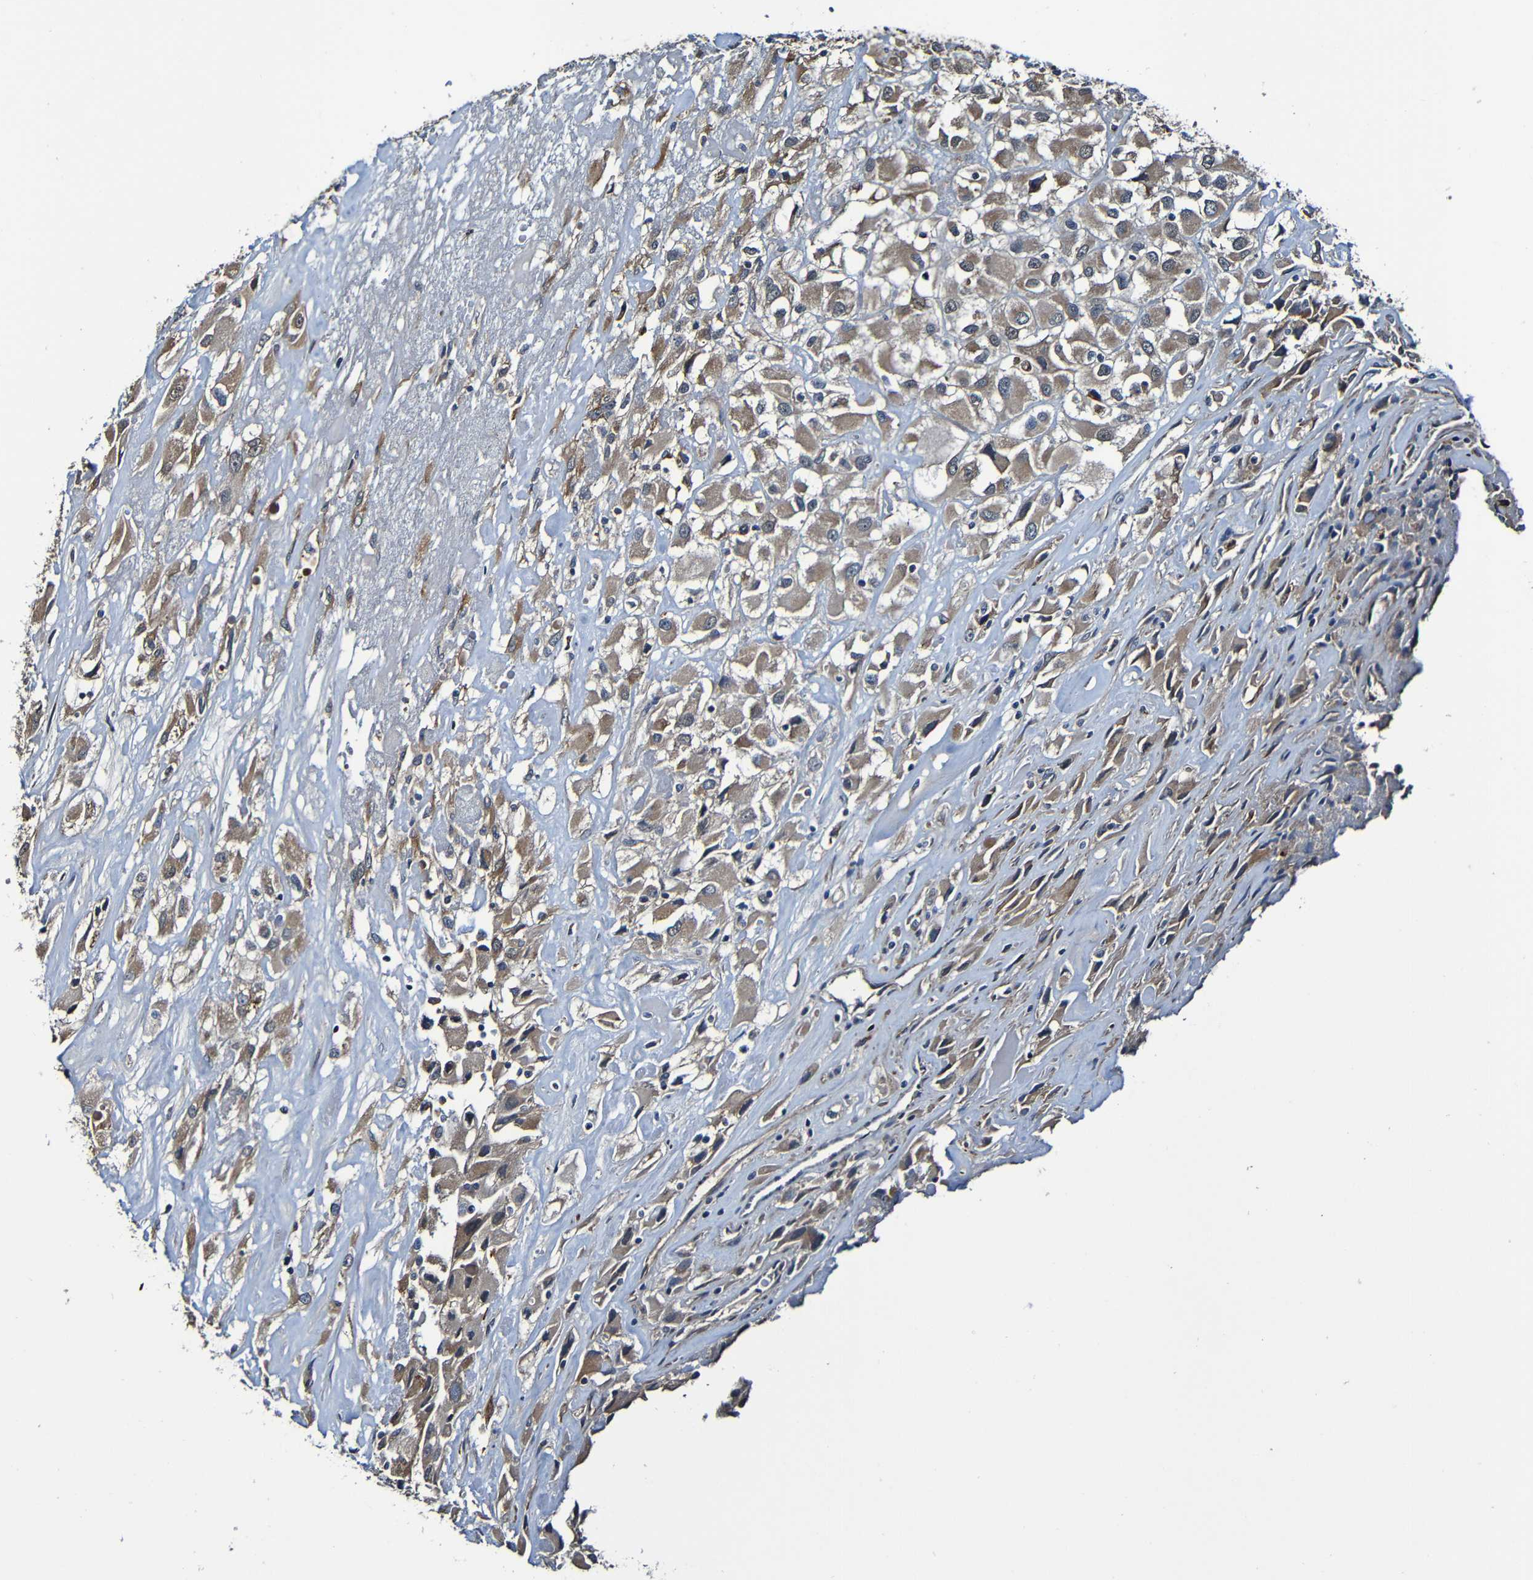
{"staining": {"intensity": "moderate", "quantity": ">75%", "location": "cytoplasmic/membranous"}, "tissue": "renal cancer", "cell_type": "Tumor cells", "image_type": "cancer", "snomed": [{"axis": "morphology", "description": "Adenocarcinoma, NOS"}, {"axis": "topography", "description": "Kidney"}], "caption": "Immunohistochemistry of human renal cancer demonstrates medium levels of moderate cytoplasmic/membranous staining in approximately >75% of tumor cells.", "gene": "ADAM15", "patient": {"sex": "female", "age": 52}}